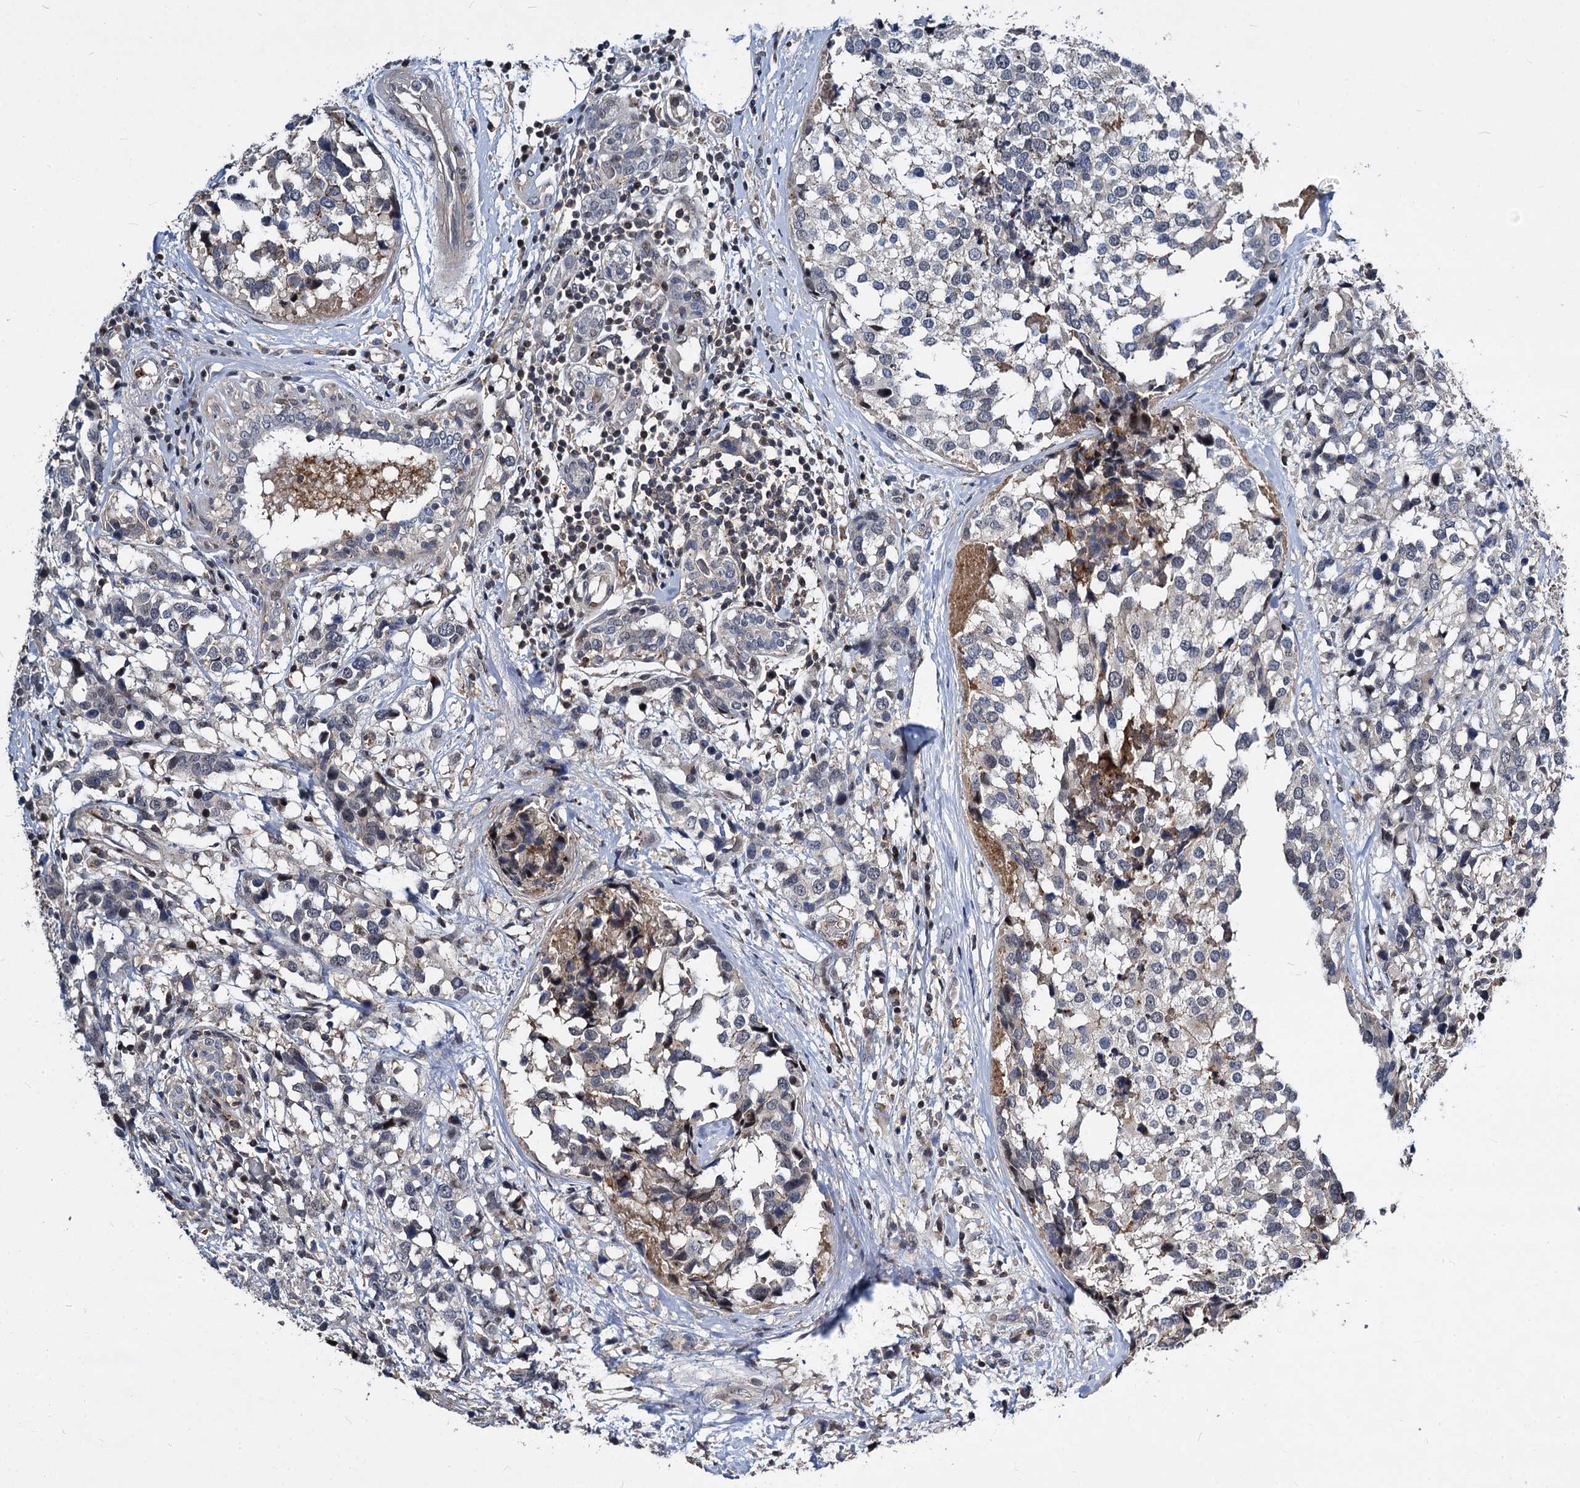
{"staining": {"intensity": "negative", "quantity": "none", "location": "none"}, "tissue": "breast cancer", "cell_type": "Tumor cells", "image_type": "cancer", "snomed": [{"axis": "morphology", "description": "Lobular carcinoma"}, {"axis": "topography", "description": "Breast"}], "caption": "The immunohistochemistry micrograph has no significant staining in tumor cells of breast lobular carcinoma tissue.", "gene": "ATG101", "patient": {"sex": "female", "age": 59}}